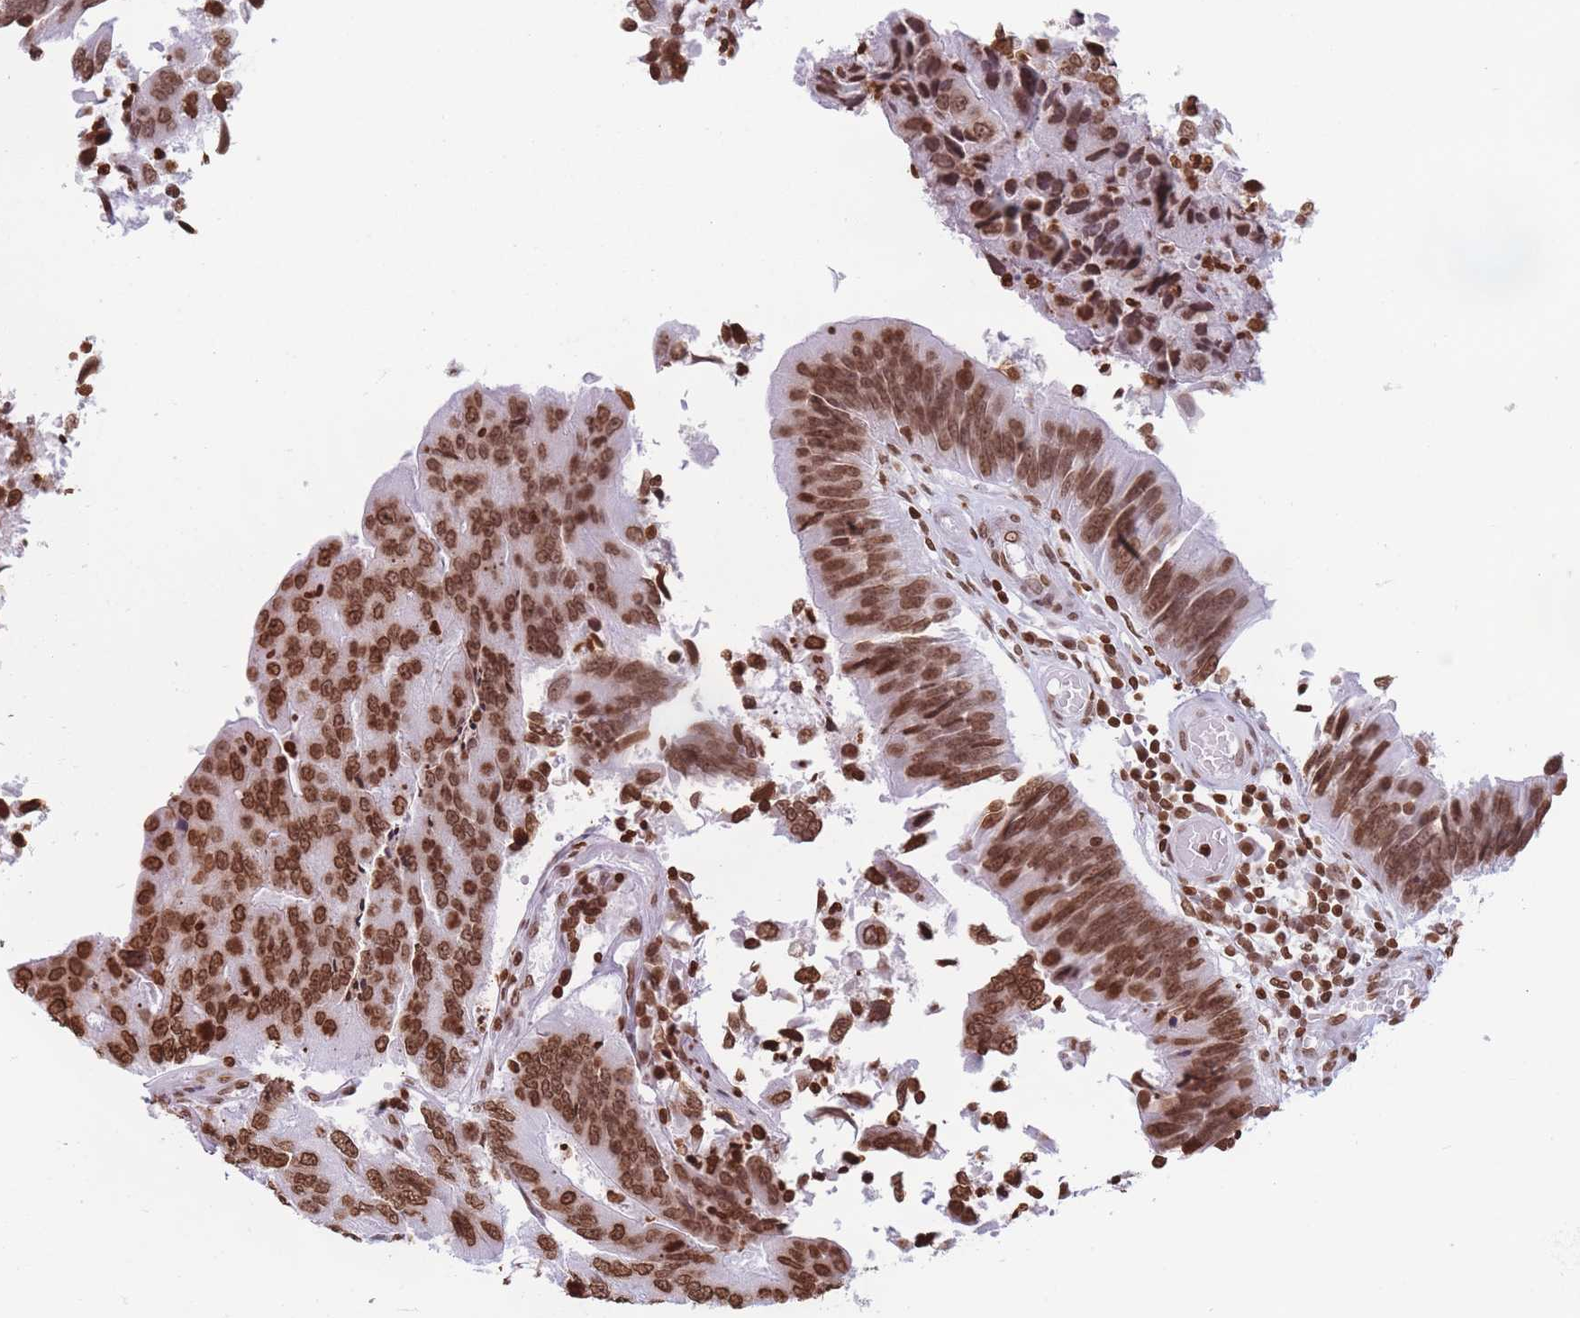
{"staining": {"intensity": "moderate", "quantity": ">75%", "location": "nuclear"}, "tissue": "colorectal cancer", "cell_type": "Tumor cells", "image_type": "cancer", "snomed": [{"axis": "morphology", "description": "Adenocarcinoma, NOS"}, {"axis": "topography", "description": "Colon"}], "caption": "IHC histopathology image of human colorectal adenocarcinoma stained for a protein (brown), which shows medium levels of moderate nuclear staining in about >75% of tumor cells.", "gene": "RYK", "patient": {"sex": "female", "age": 67}}